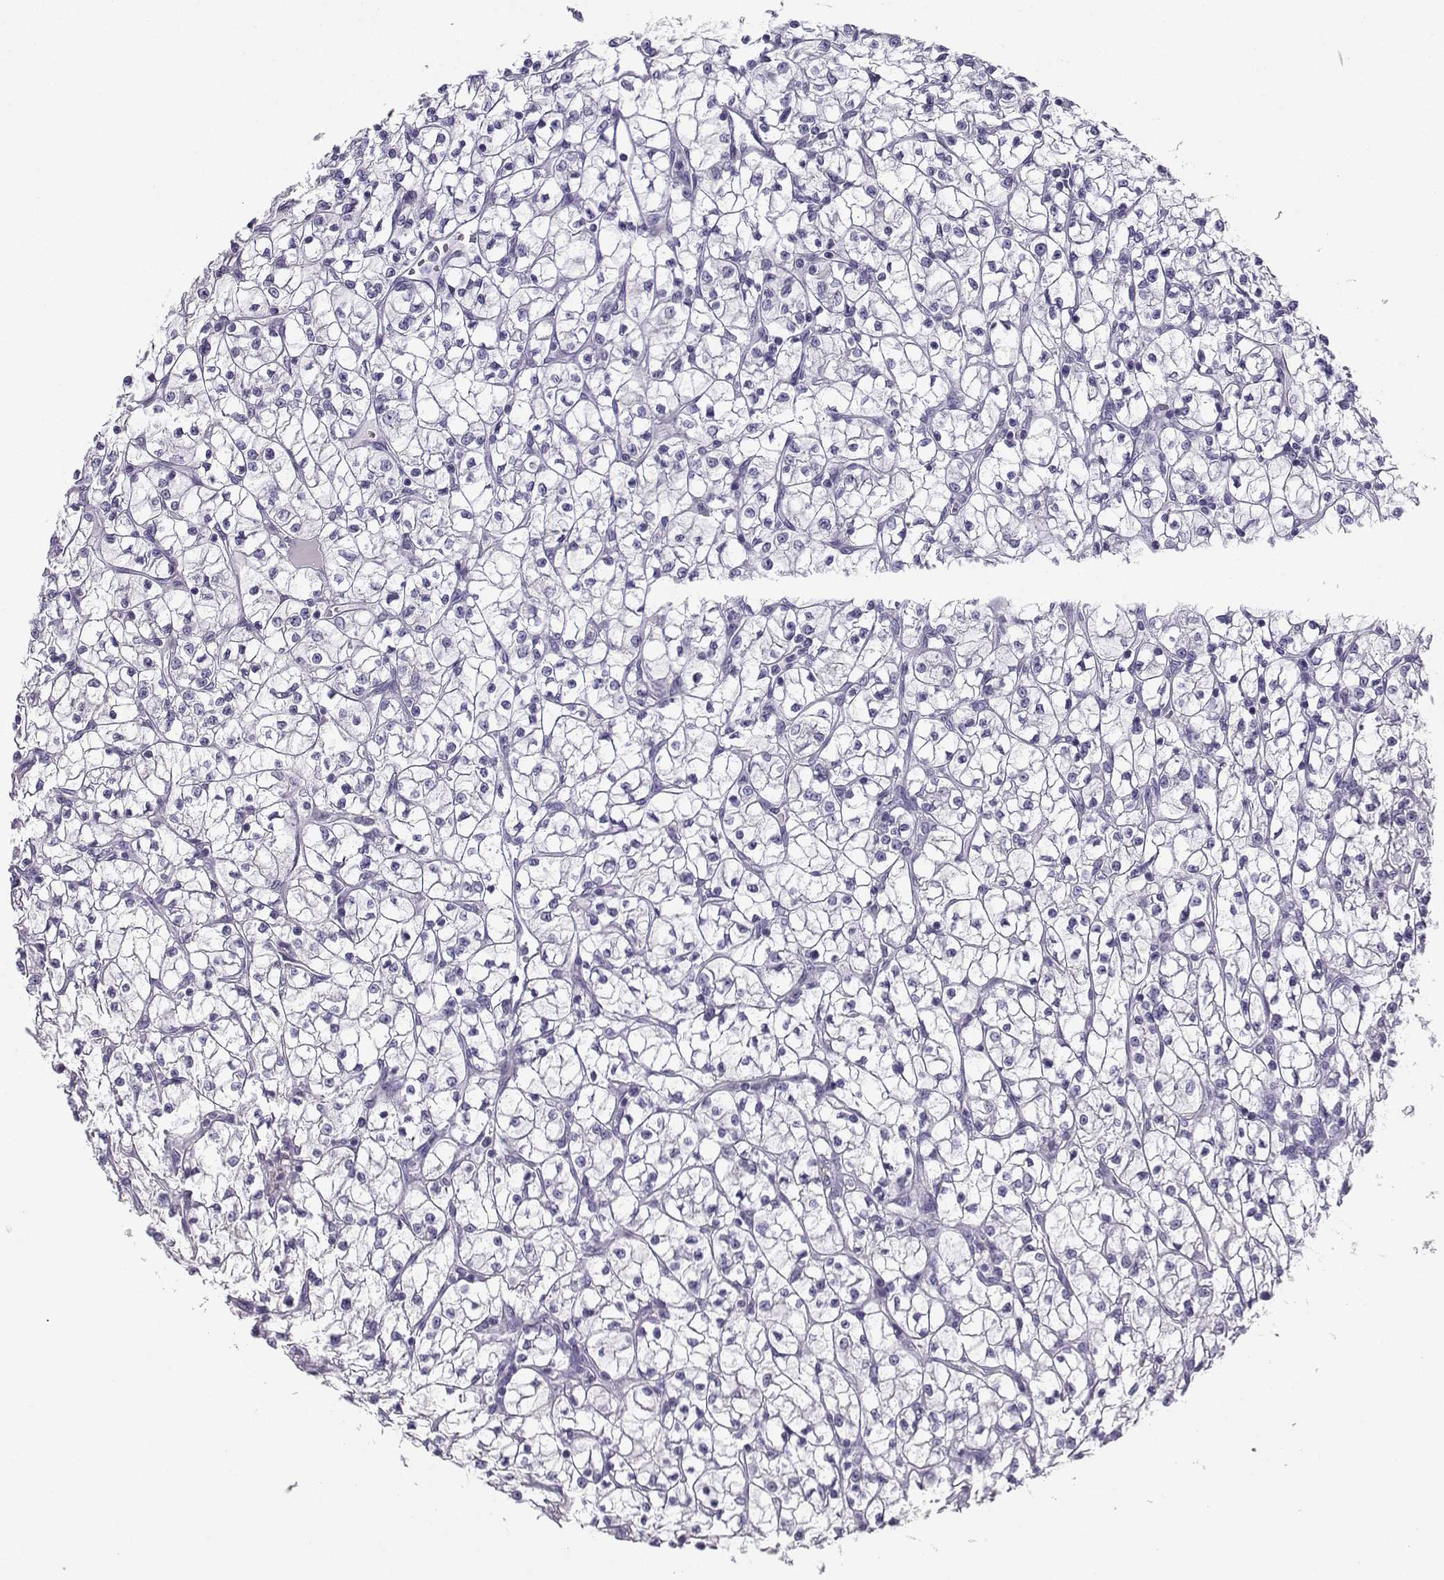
{"staining": {"intensity": "negative", "quantity": "none", "location": "none"}, "tissue": "renal cancer", "cell_type": "Tumor cells", "image_type": "cancer", "snomed": [{"axis": "morphology", "description": "Adenocarcinoma, NOS"}, {"axis": "topography", "description": "Kidney"}], "caption": "The micrograph reveals no significant positivity in tumor cells of renal adenocarcinoma.", "gene": "NEFL", "patient": {"sex": "female", "age": 64}}